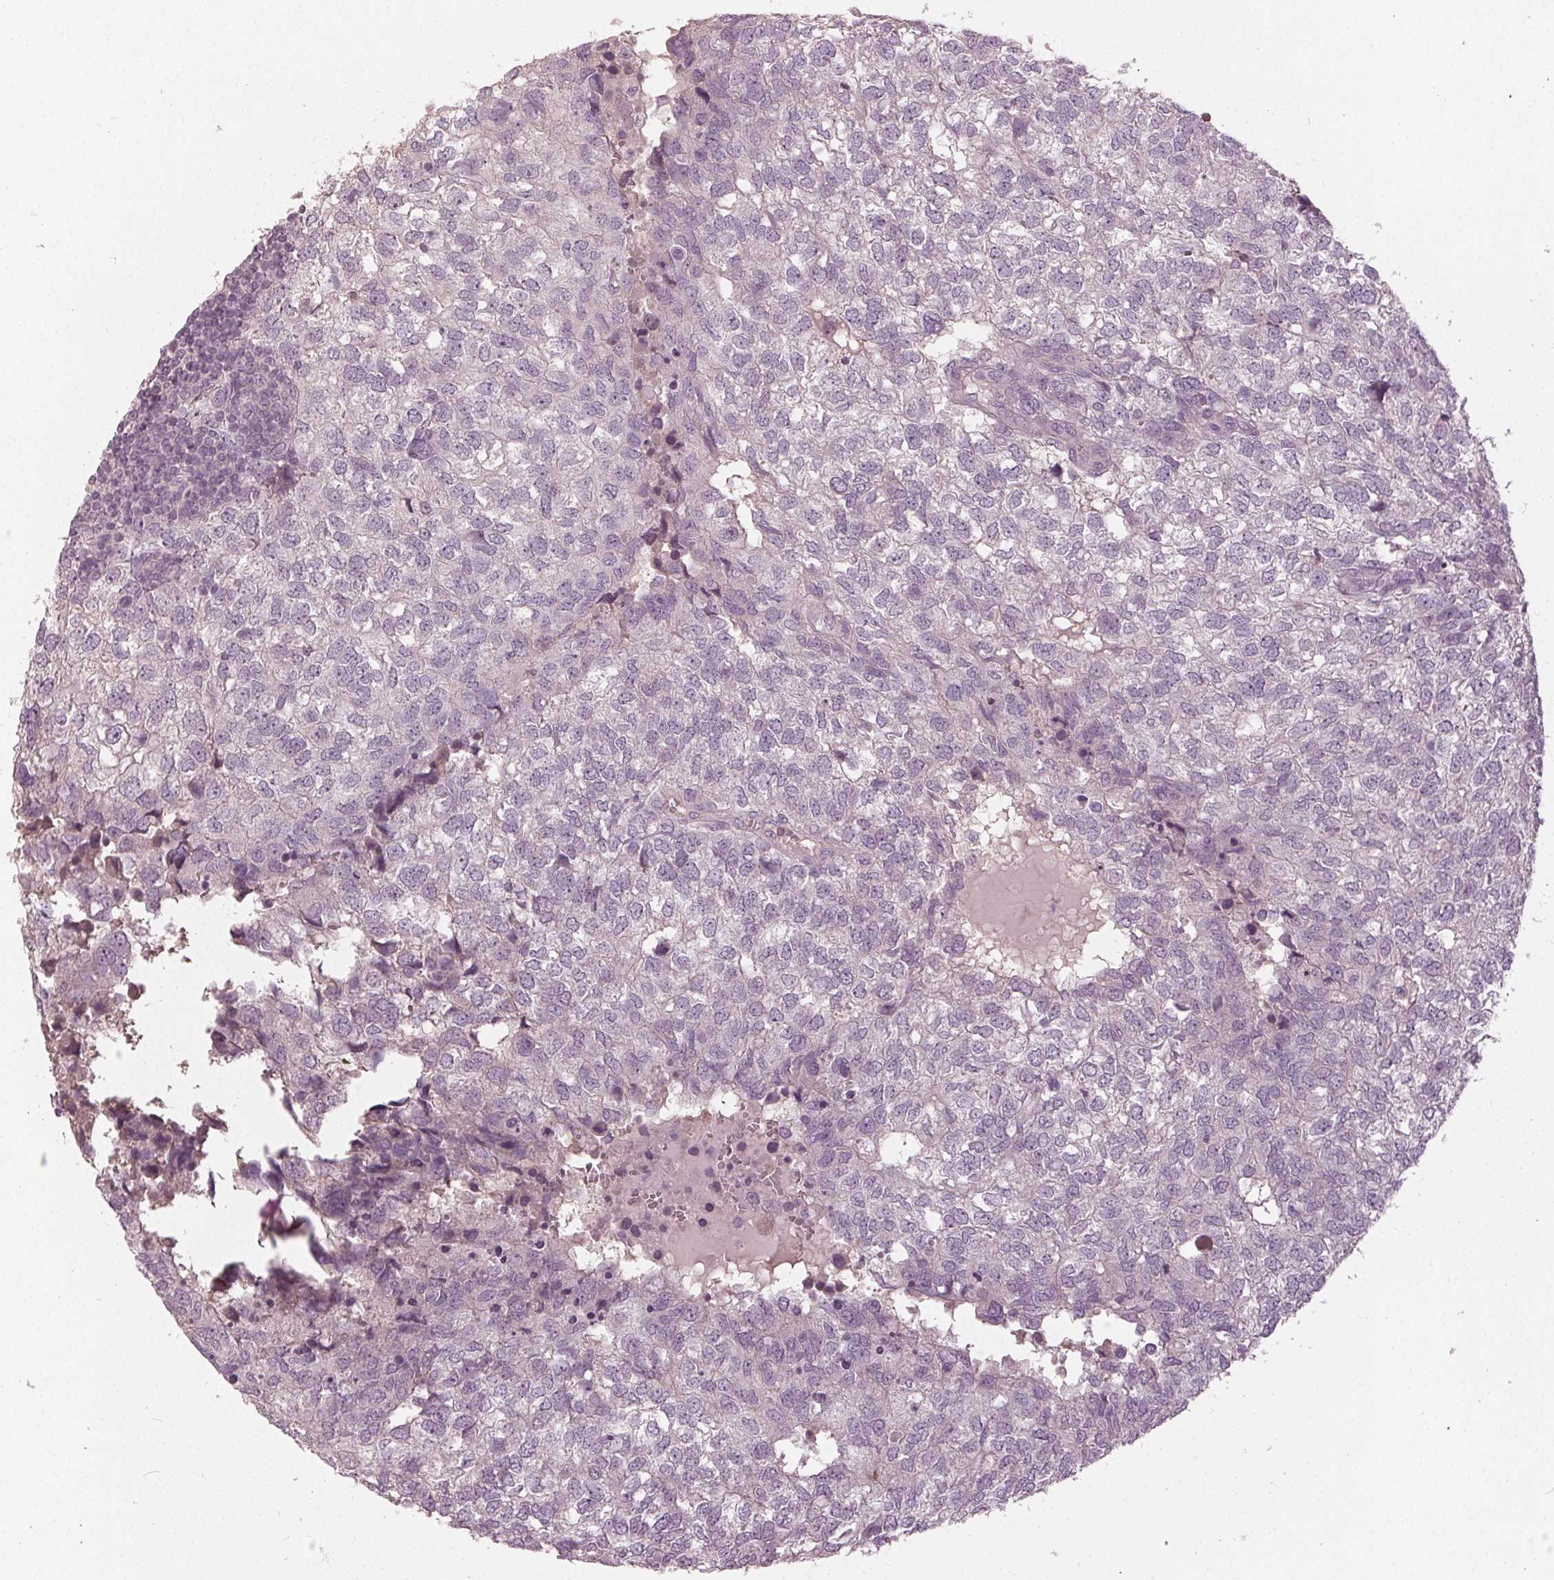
{"staining": {"intensity": "negative", "quantity": "none", "location": "none"}, "tissue": "breast cancer", "cell_type": "Tumor cells", "image_type": "cancer", "snomed": [{"axis": "morphology", "description": "Duct carcinoma"}, {"axis": "topography", "description": "Breast"}], "caption": "The histopathology image displays no significant expression in tumor cells of breast cancer. The staining is performed using DAB brown chromogen with nuclei counter-stained in using hematoxylin.", "gene": "KLK13", "patient": {"sex": "female", "age": 30}}